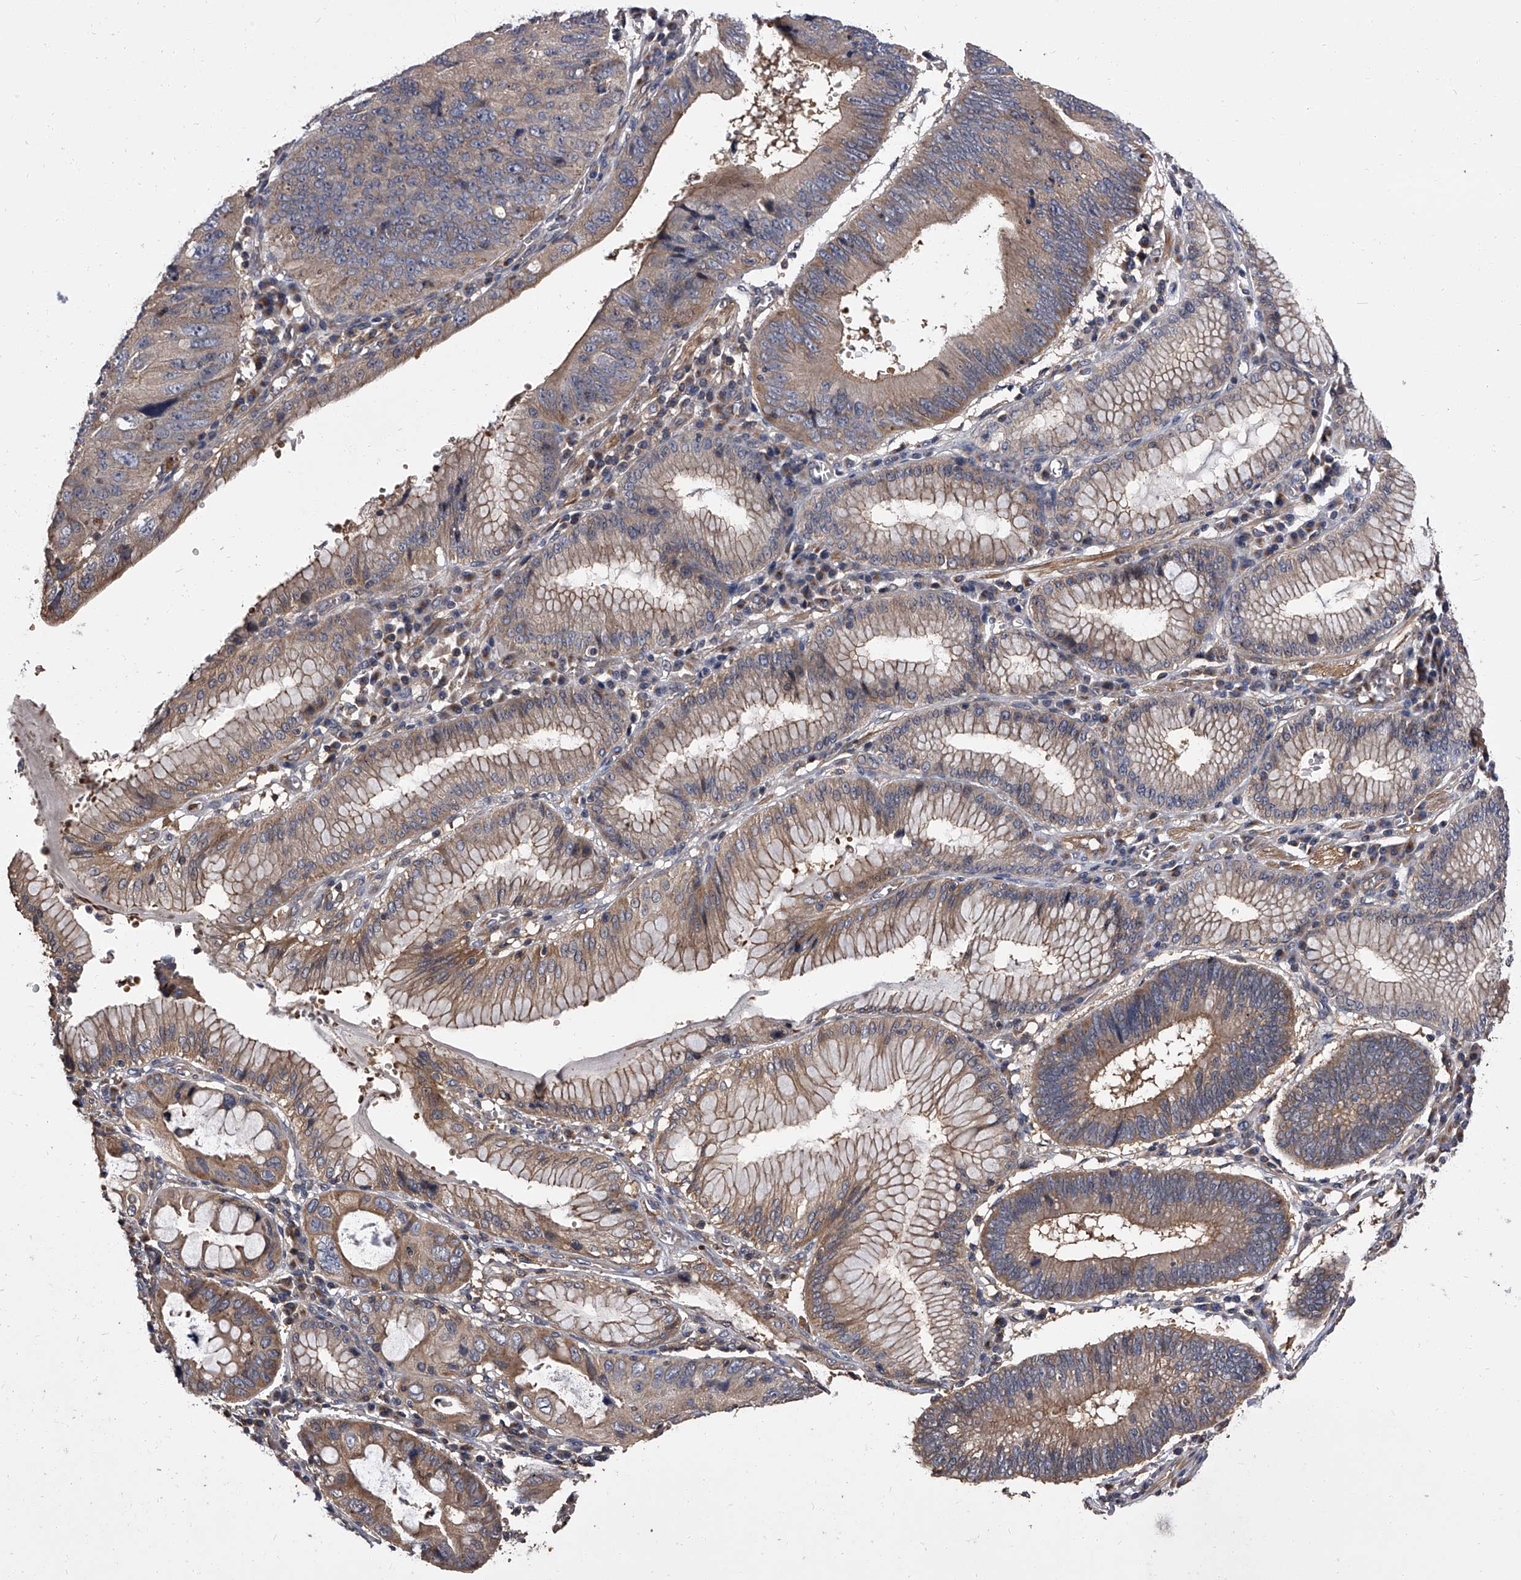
{"staining": {"intensity": "moderate", "quantity": ">75%", "location": "cytoplasmic/membranous"}, "tissue": "stomach cancer", "cell_type": "Tumor cells", "image_type": "cancer", "snomed": [{"axis": "morphology", "description": "Adenocarcinoma, NOS"}, {"axis": "topography", "description": "Stomach"}], "caption": "Protein analysis of stomach adenocarcinoma tissue exhibits moderate cytoplasmic/membranous positivity in approximately >75% of tumor cells.", "gene": "STK36", "patient": {"sex": "male", "age": 59}}